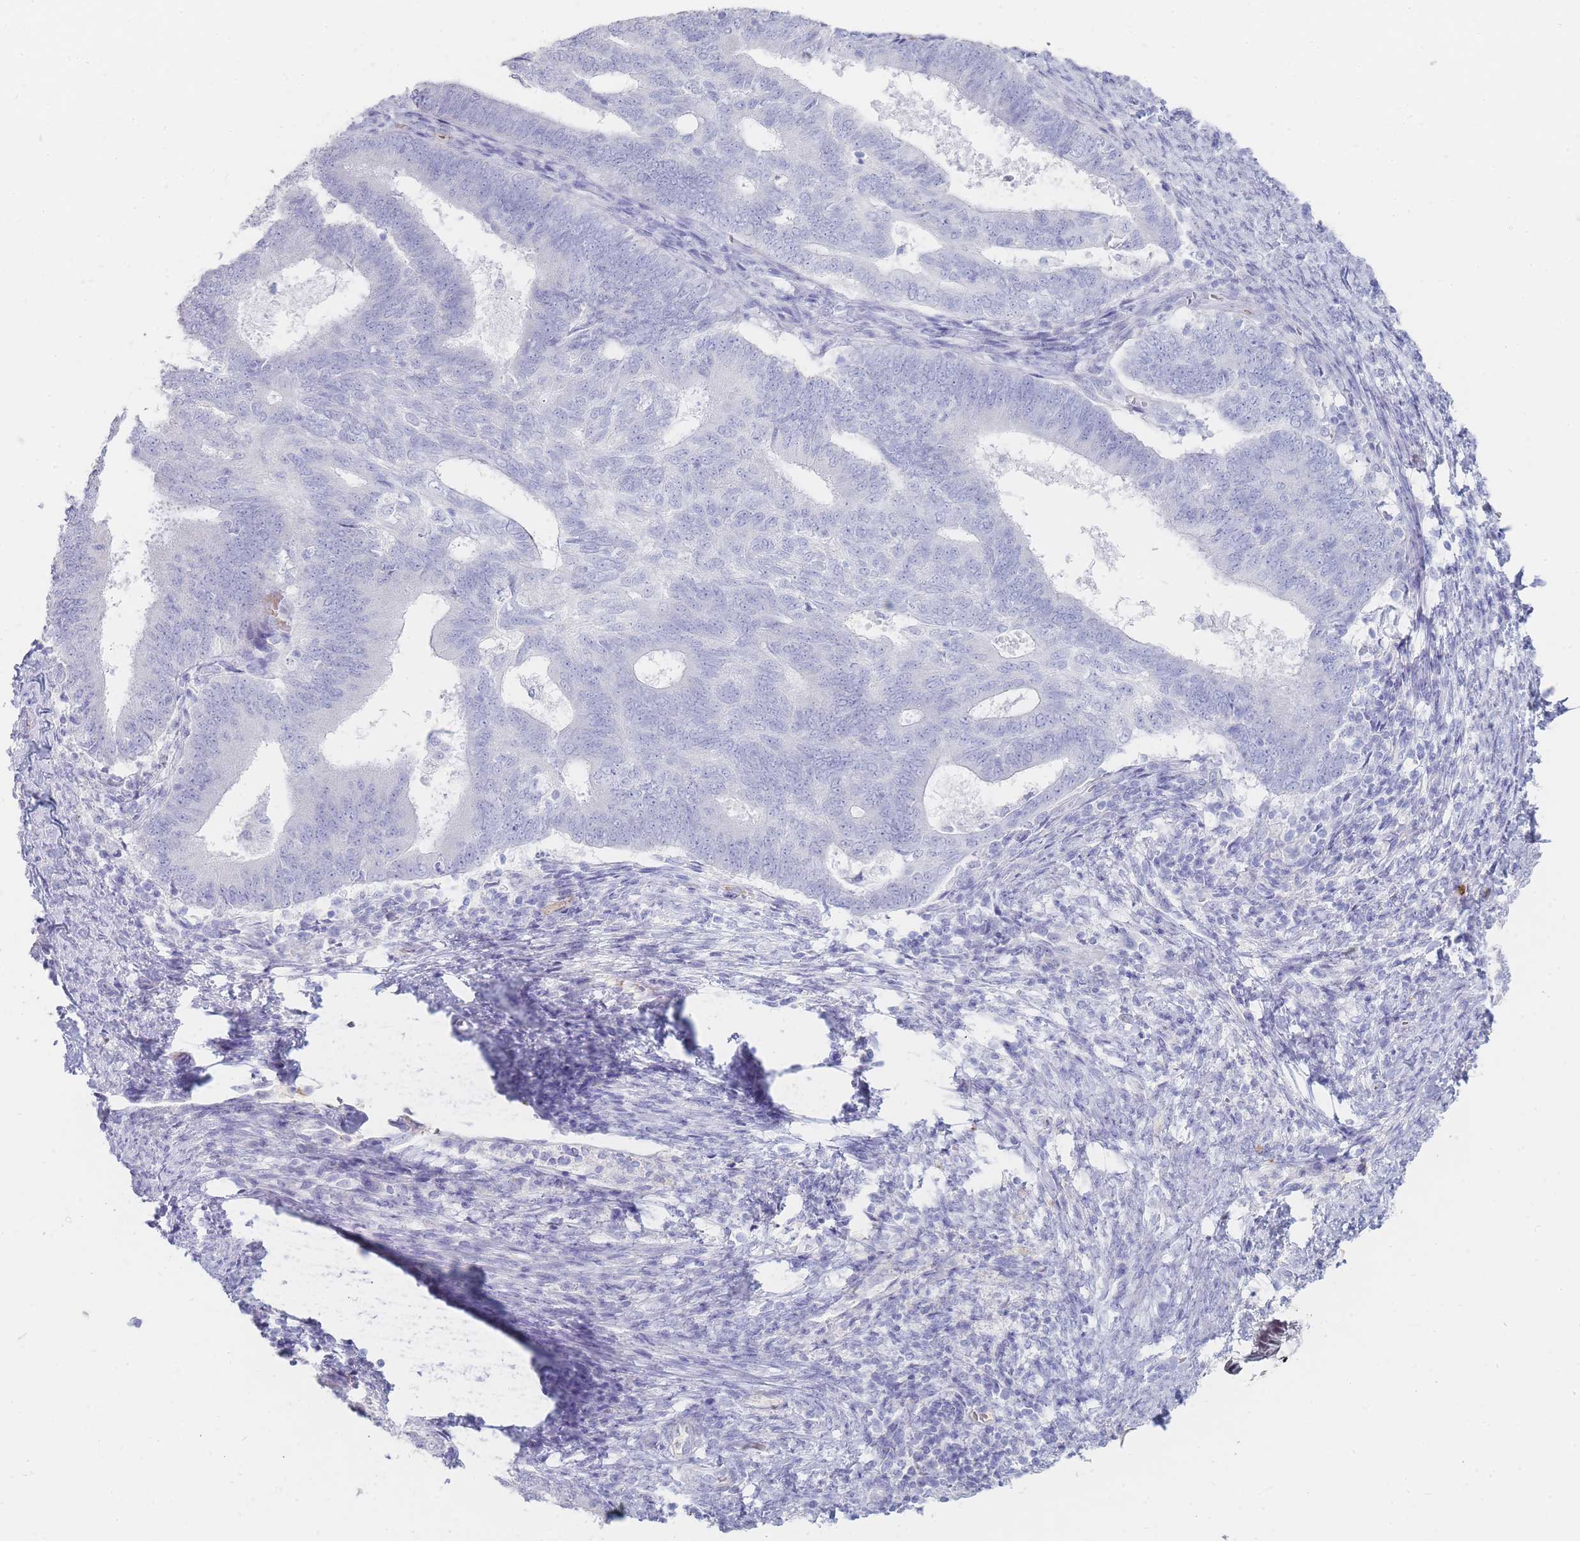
{"staining": {"intensity": "negative", "quantity": "none", "location": "none"}, "tissue": "endometrial cancer", "cell_type": "Tumor cells", "image_type": "cancer", "snomed": [{"axis": "morphology", "description": "Adenocarcinoma, NOS"}, {"axis": "topography", "description": "Endometrium"}], "caption": "Tumor cells are negative for brown protein staining in endometrial adenocarcinoma.", "gene": "HBG2", "patient": {"sex": "female", "age": 70}}